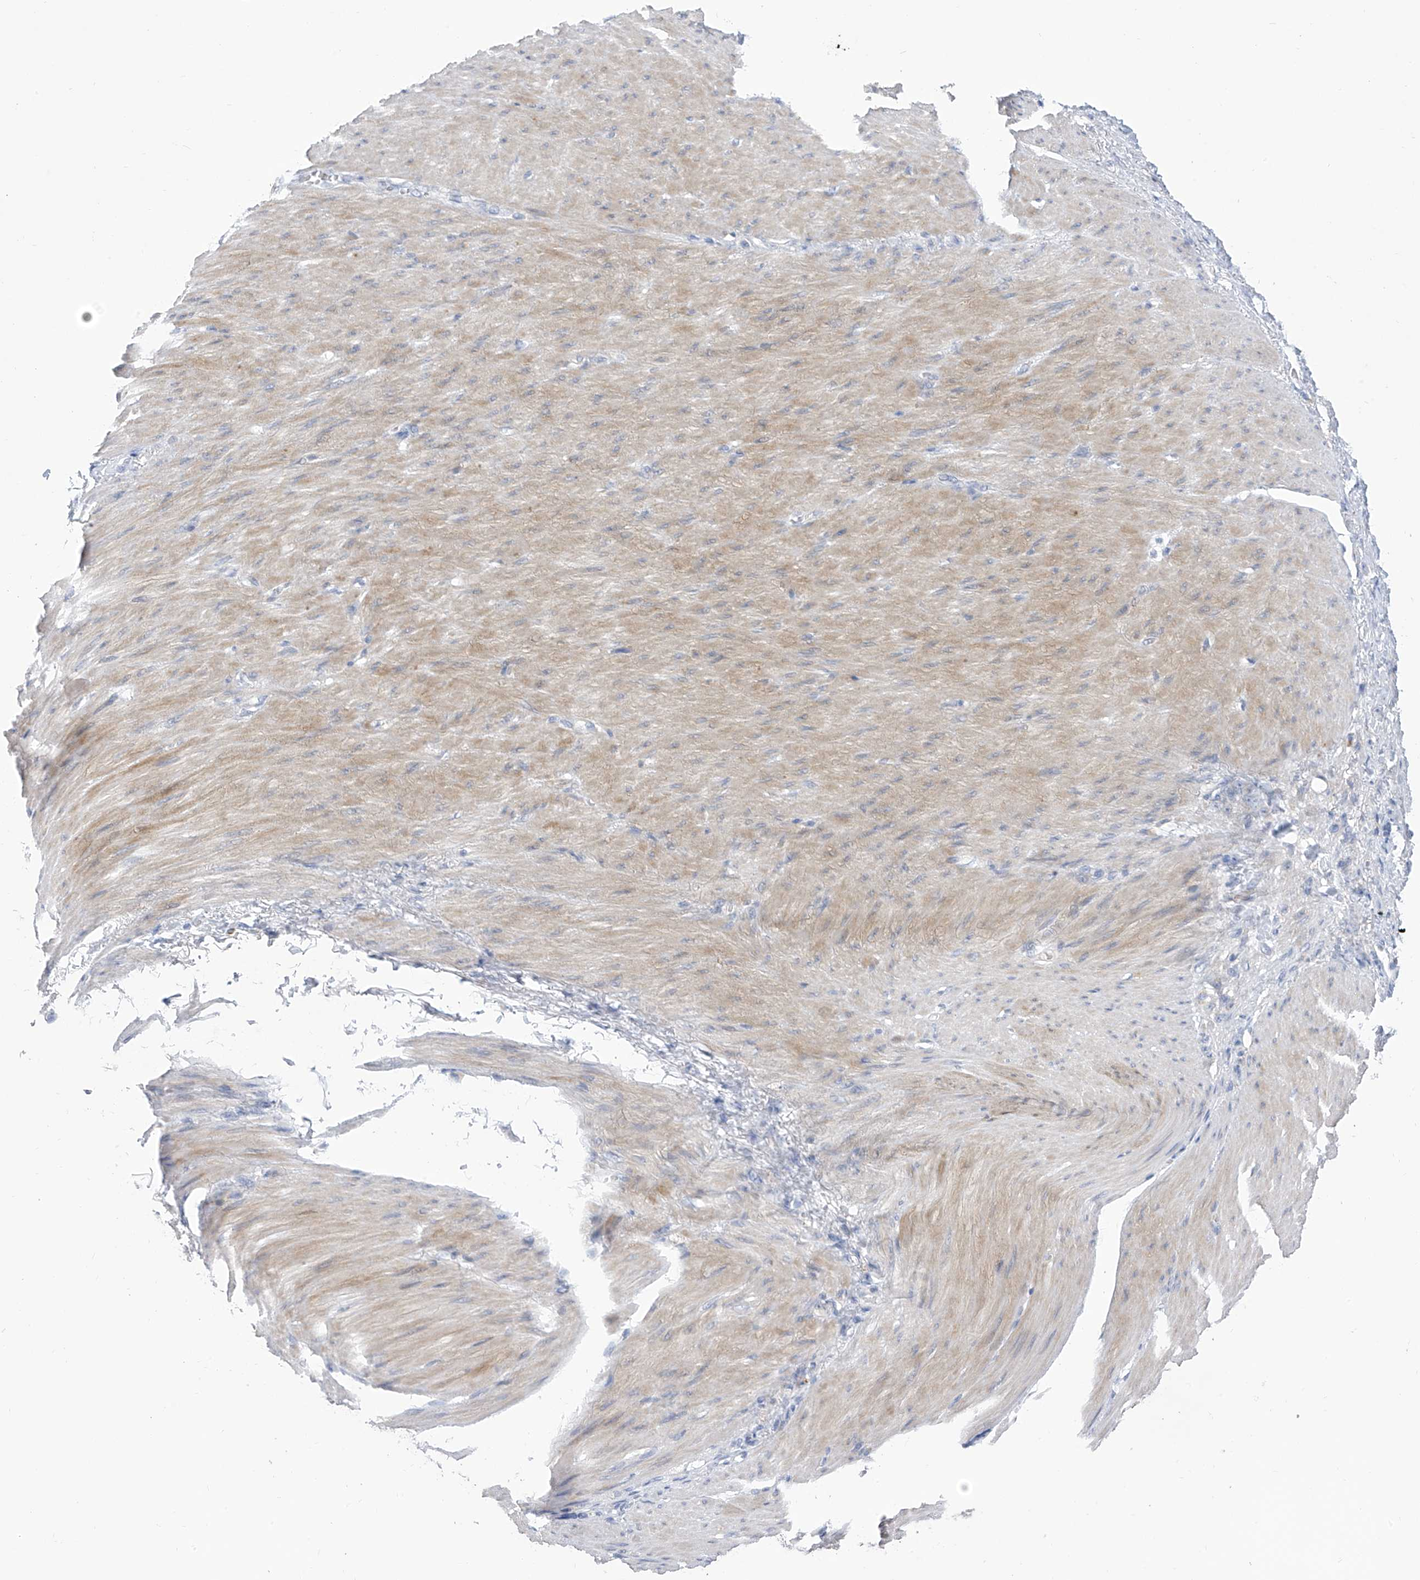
{"staining": {"intensity": "negative", "quantity": "none", "location": "none"}, "tissue": "stomach cancer", "cell_type": "Tumor cells", "image_type": "cancer", "snomed": [{"axis": "morphology", "description": "Normal tissue, NOS"}, {"axis": "morphology", "description": "Adenocarcinoma, NOS"}, {"axis": "topography", "description": "Stomach"}], "caption": "IHC of stomach adenocarcinoma exhibits no staining in tumor cells.", "gene": "SLCO4A1", "patient": {"sex": "male", "age": 82}}